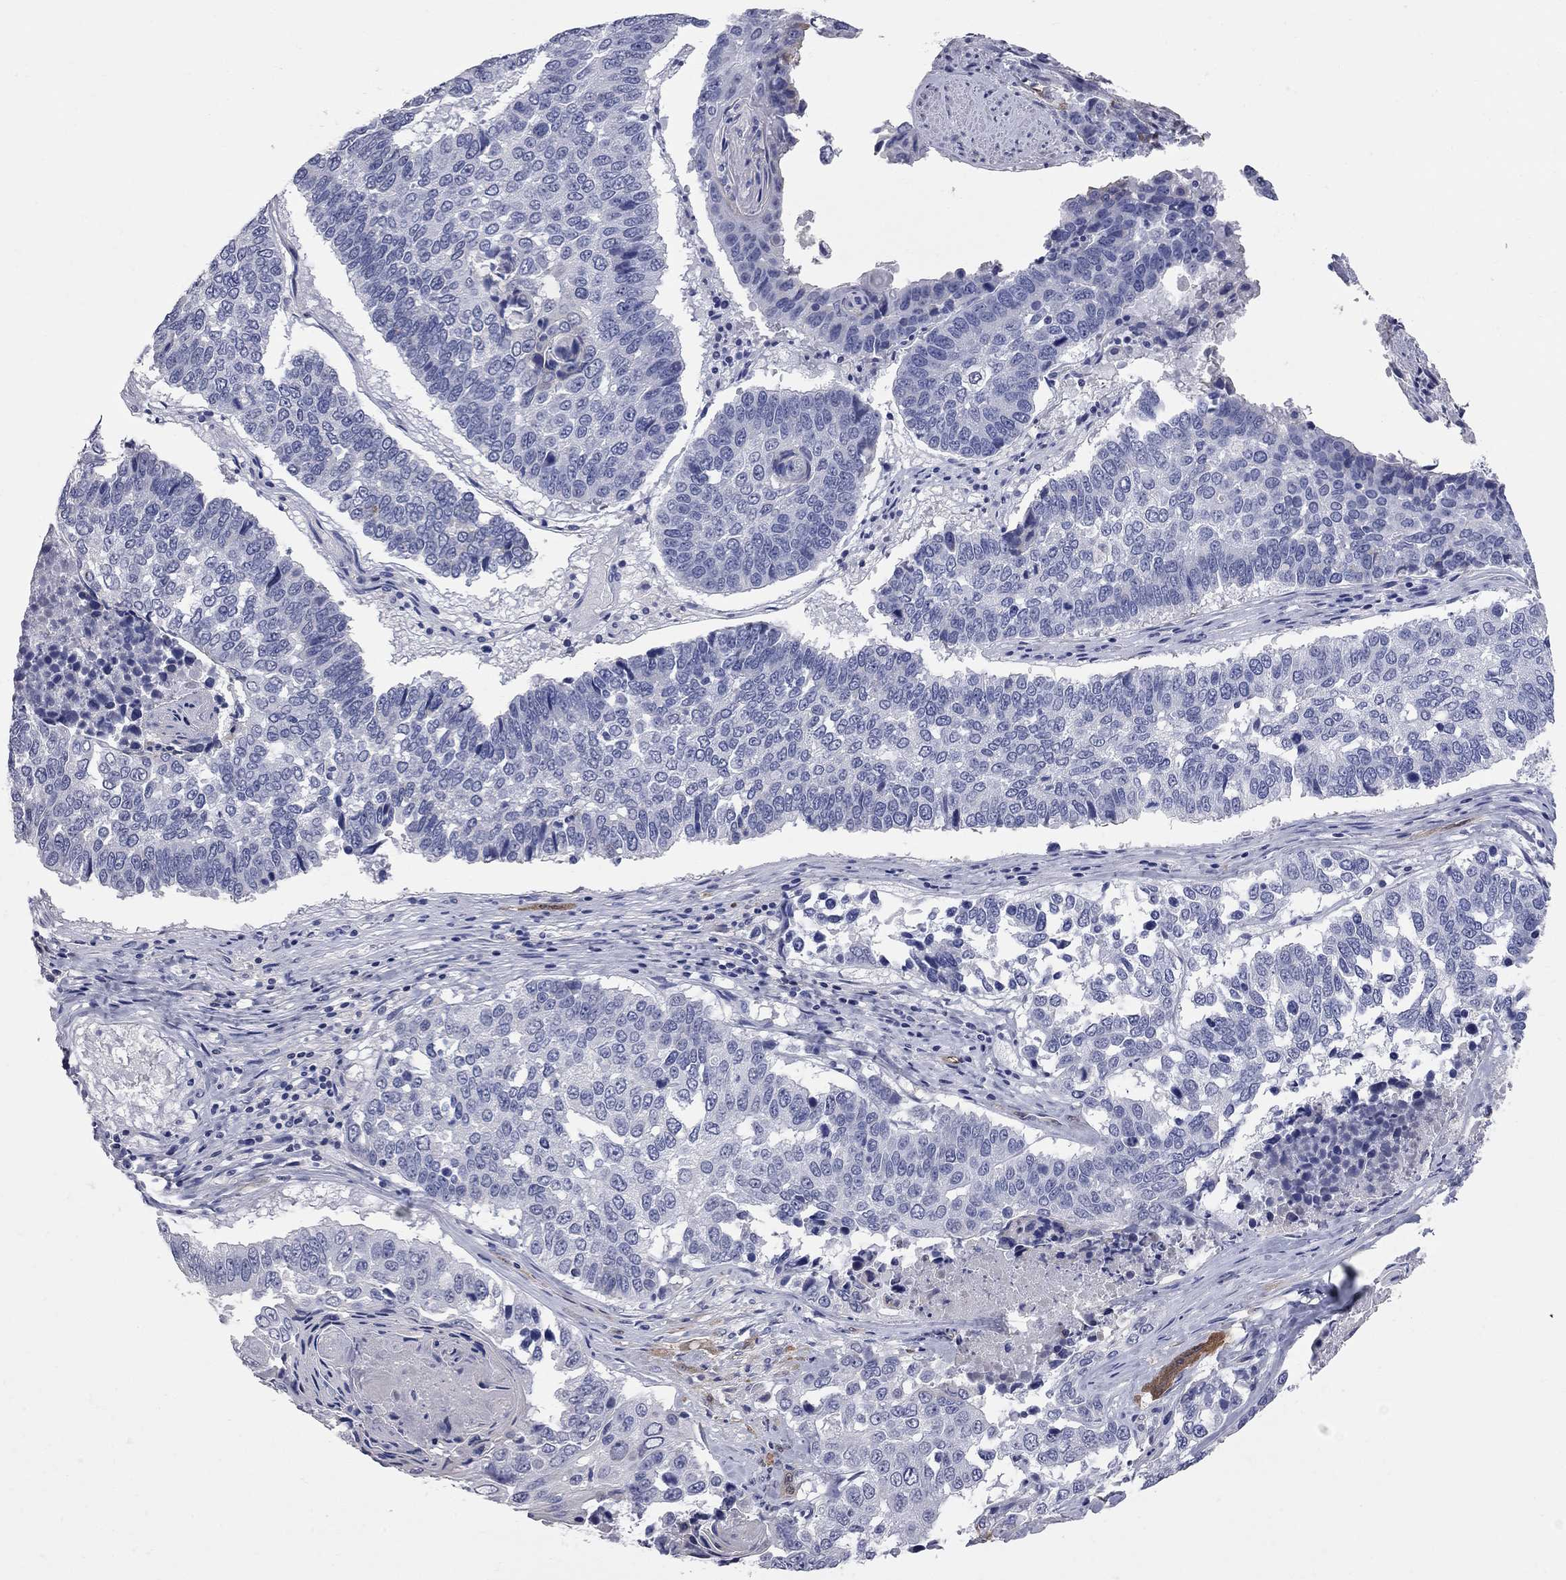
{"staining": {"intensity": "negative", "quantity": "none", "location": "none"}, "tissue": "lung cancer", "cell_type": "Tumor cells", "image_type": "cancer", "snomed": [{"axis": "morphology", "description": "Squamous cell carcinoma, NOS"}, {"axis": "topography", "description": "Lung"}], "caption": "Tumor cells show no significant expression in squamous cell carcinoma (lung).", "gene": "FAM221B", "patient": {"sex": "male", "age": 73}}